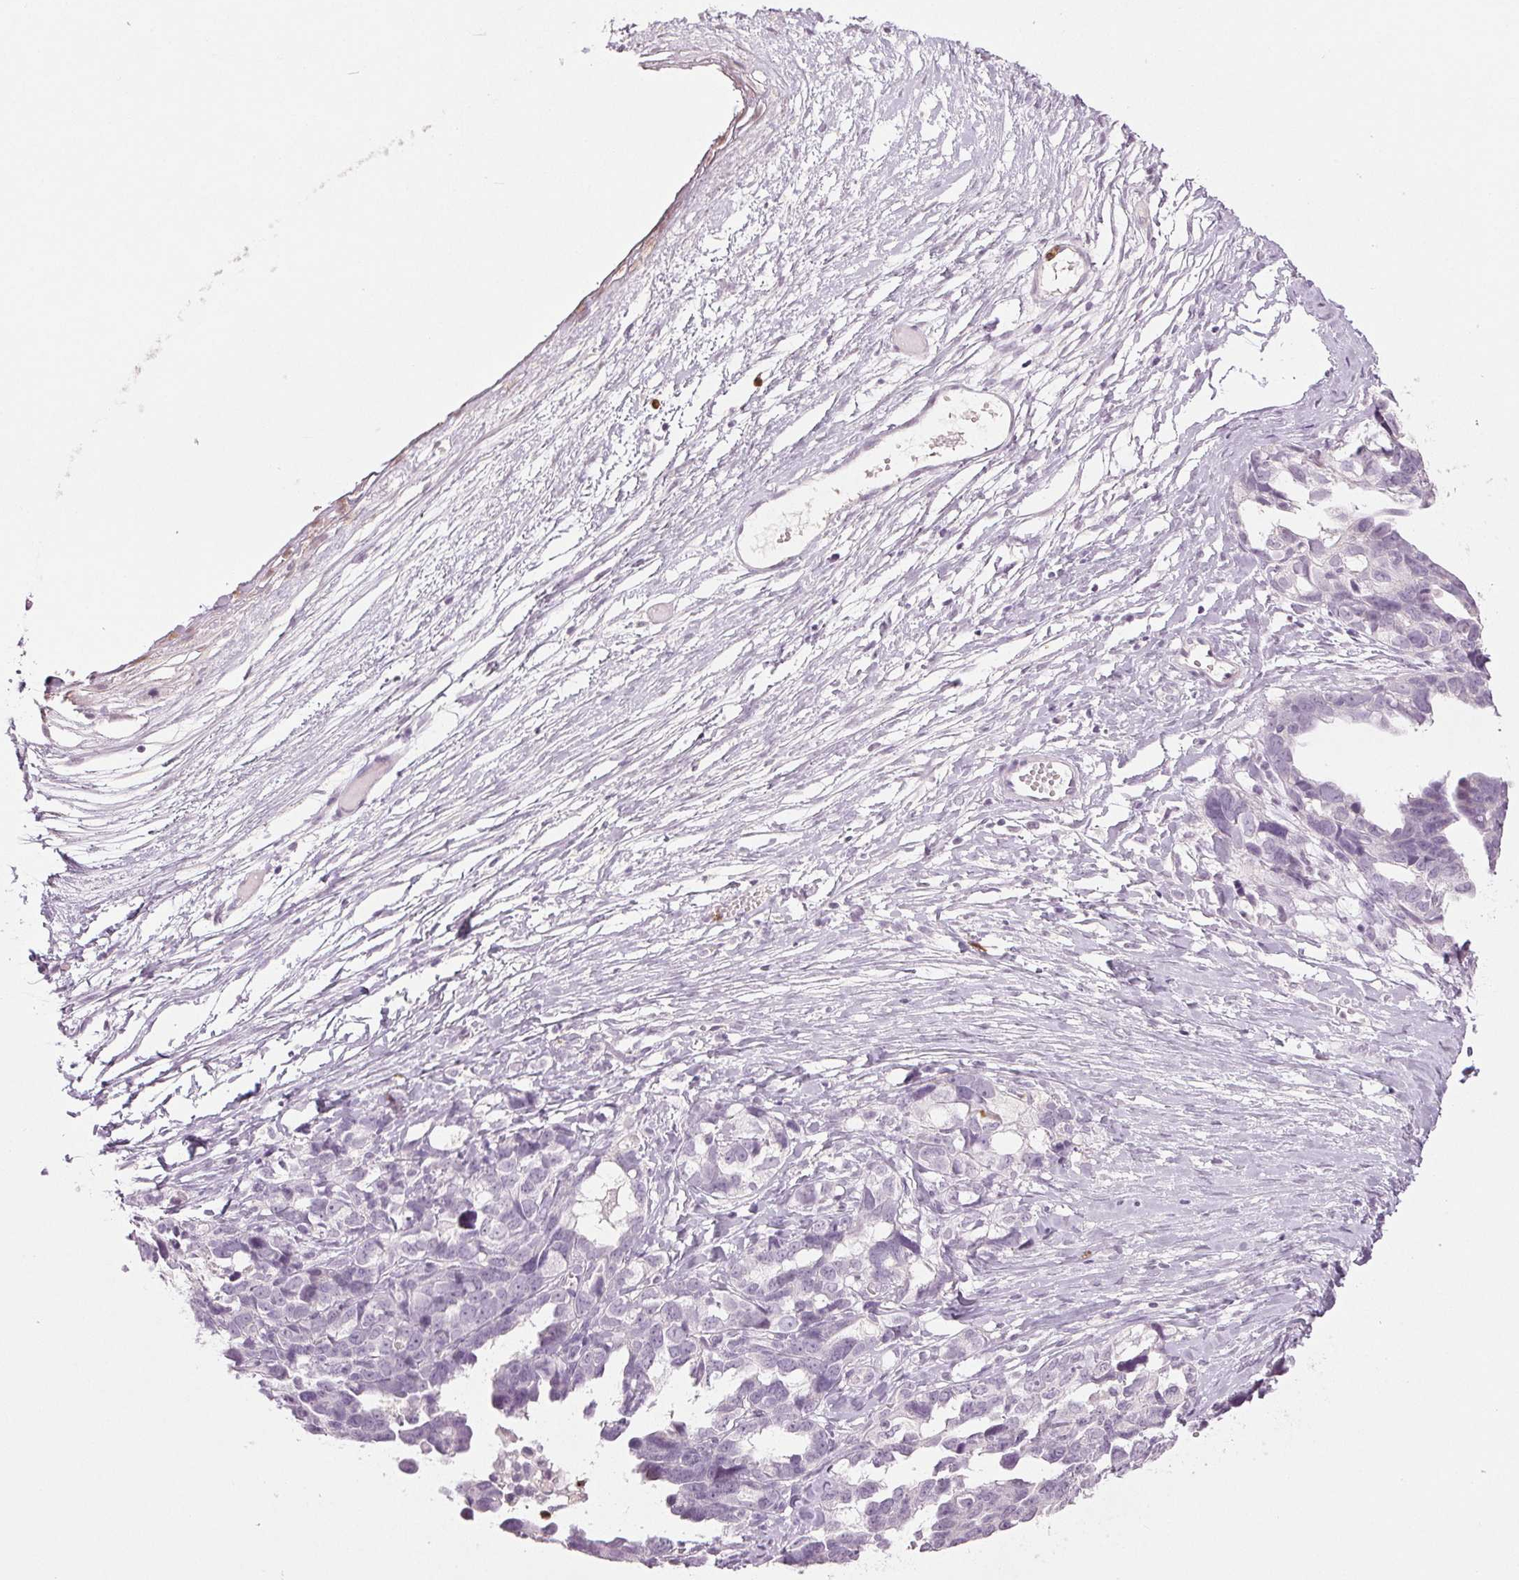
{"staining": {"intensity": "negative", "quantity": "none", "location": "none"}, "tissue": "ovarian cancer", "cell_type": "Tumor cells", "image_type": "cancer", "snomed": [{"axis": "morphology", "description": "Cystadenocarcinoma, serous, NOS"}, {"axis": "topography", "description": "Ovary"}], "caption": "Immunohistochemistry (IHC) of serous cystadenocarcinoma (ovarian) shows no staining in tumor cells. (DAB (3,3'-diaminobenzidine) IHC, high magnification).", "gene": "LTF", "patient": {"sex": "female", "age": 69}}